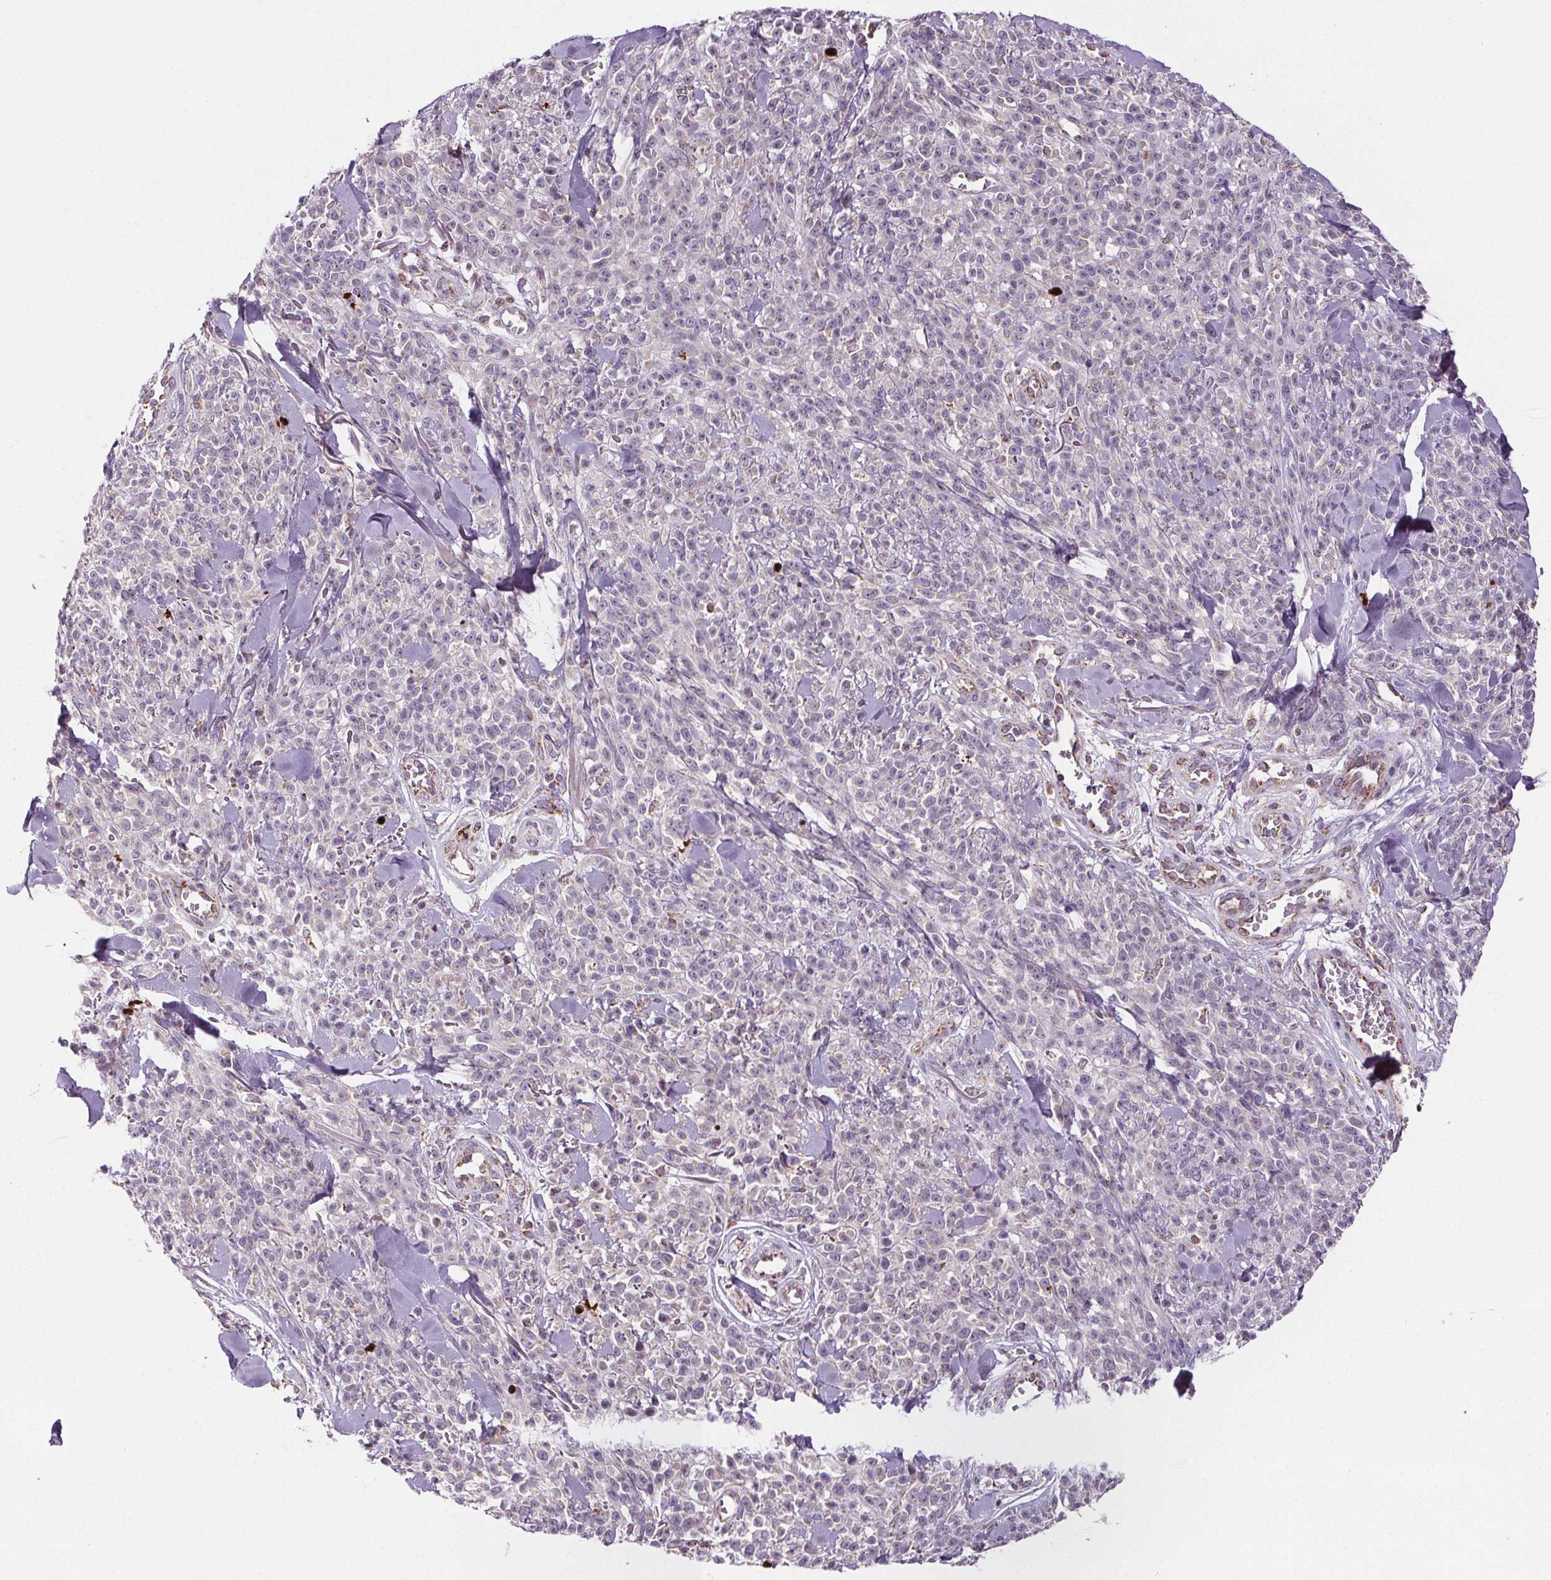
{"staining": {"intensity": "negative", "quantity": "none", "location": "none"}, "tissue": "melanoma", "cell_type": "Tumor cells", "image_type": "cancer", "snomed": [{"axis": "morphology", "description": "Malignant melanoma, NOS"}, {"axis": "topography", "description": "Skin"}, {"axis": "topography", "description": "Skin of trunk"}], "caption": "The immunohistochemistry (IHC) histopathology image has no significant positivity in tumor cells of melanoma tissue.", "gene": "SUCLA2", "patient": {"sex": "male", "age": 74}}